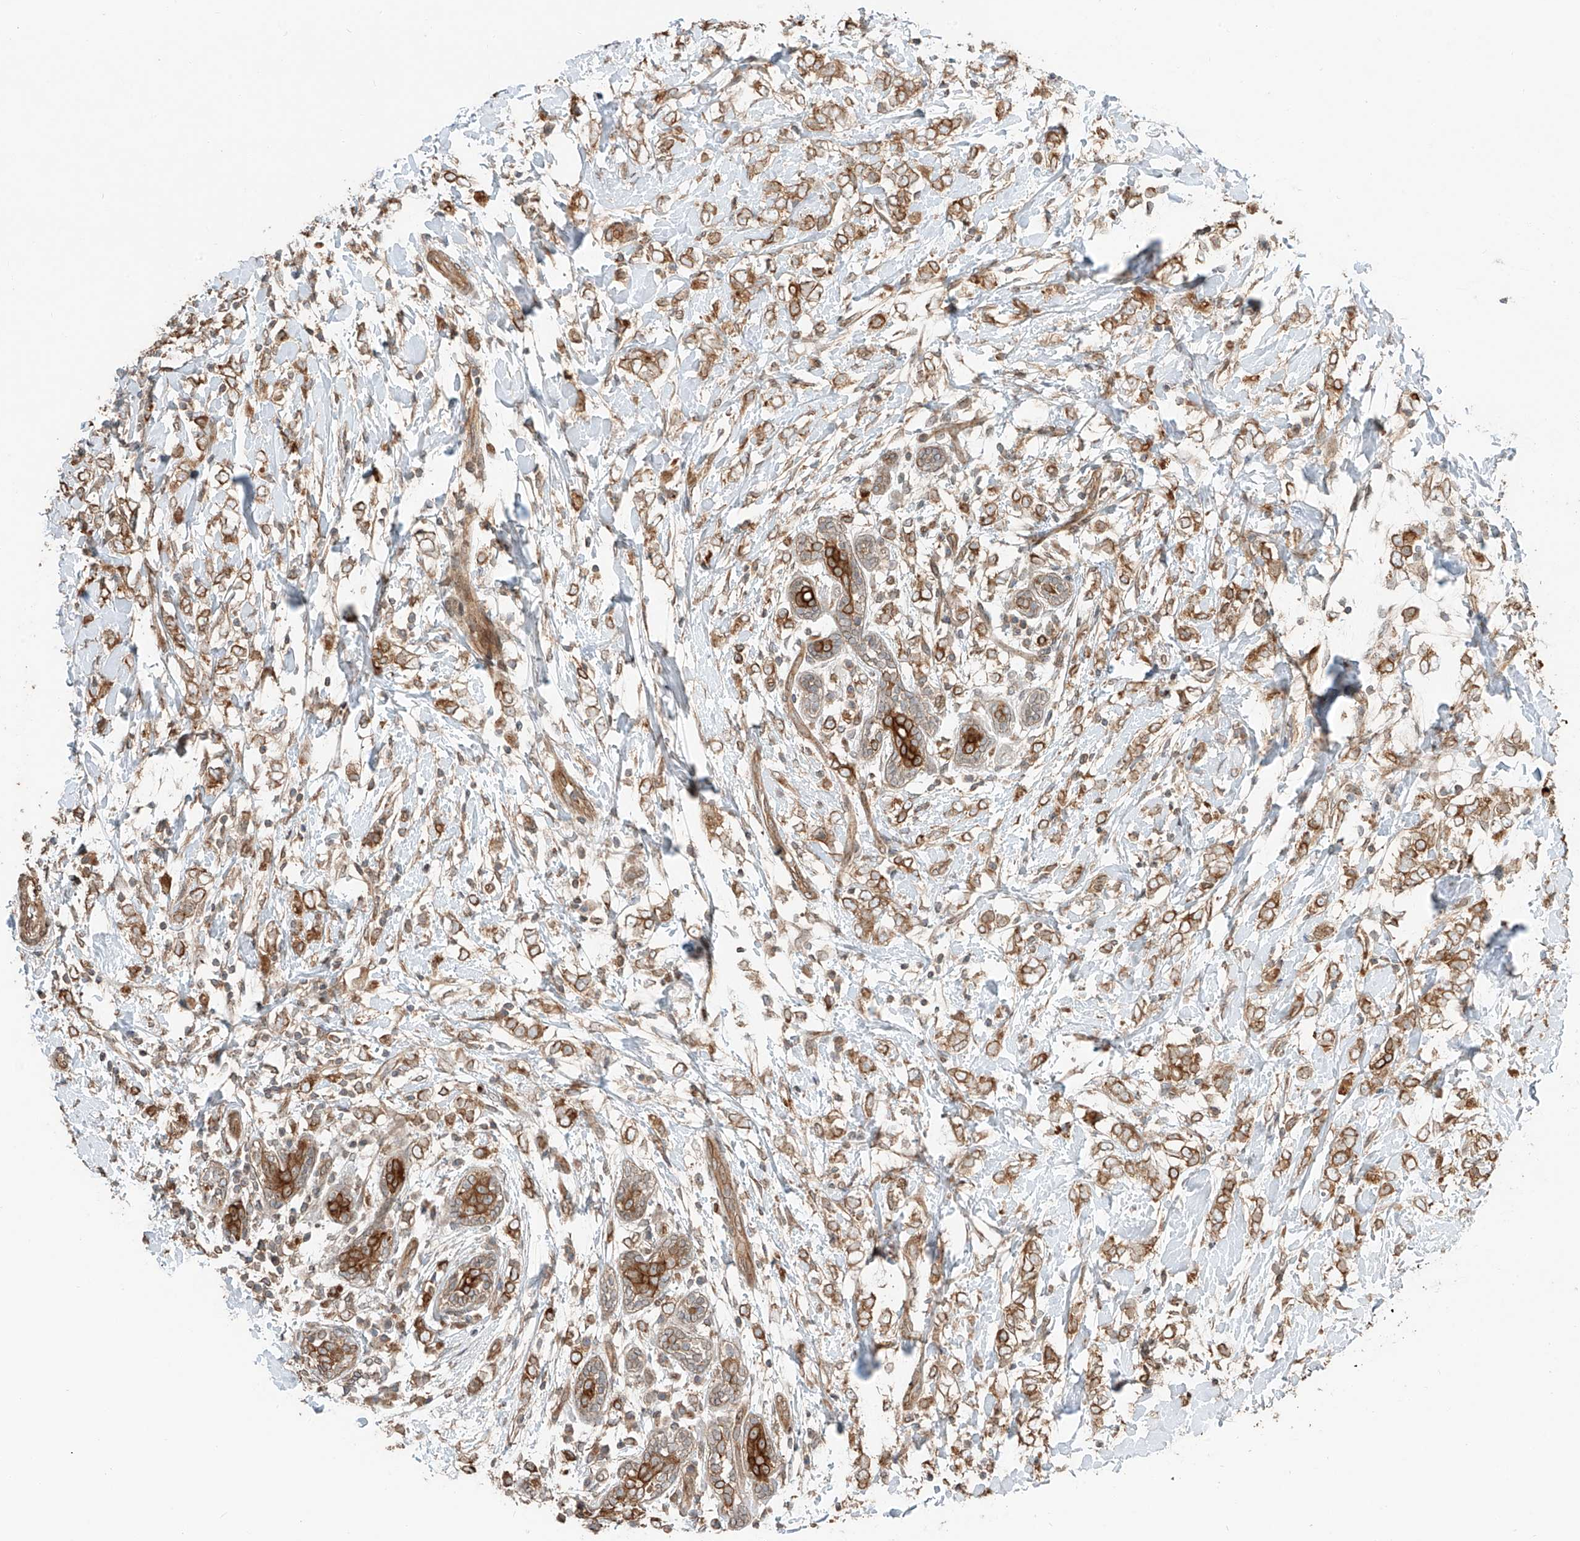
{"staining": {"intensity": "moderate", "quantity": ">75%", "location": "cytoplasmic/membranous"}, "tissue": "breast cancer", "cell_type": "Tumor cells", "image_type": "cancer", "snomed": [{"axis": "morphology", "description": "Normal tissue, NOS"}, {"axis": "morphology", "description": "Lobular carcinoma"}, {"axis": "topography", "description": "Breast"}], "caption": "Tumor cells exhibit moderate cytoplasmic/membranous positivity in approximately >75% of cells in breast cancer.", "gene": "CEP162", "patient": {"sex": "female", "age": 47}}